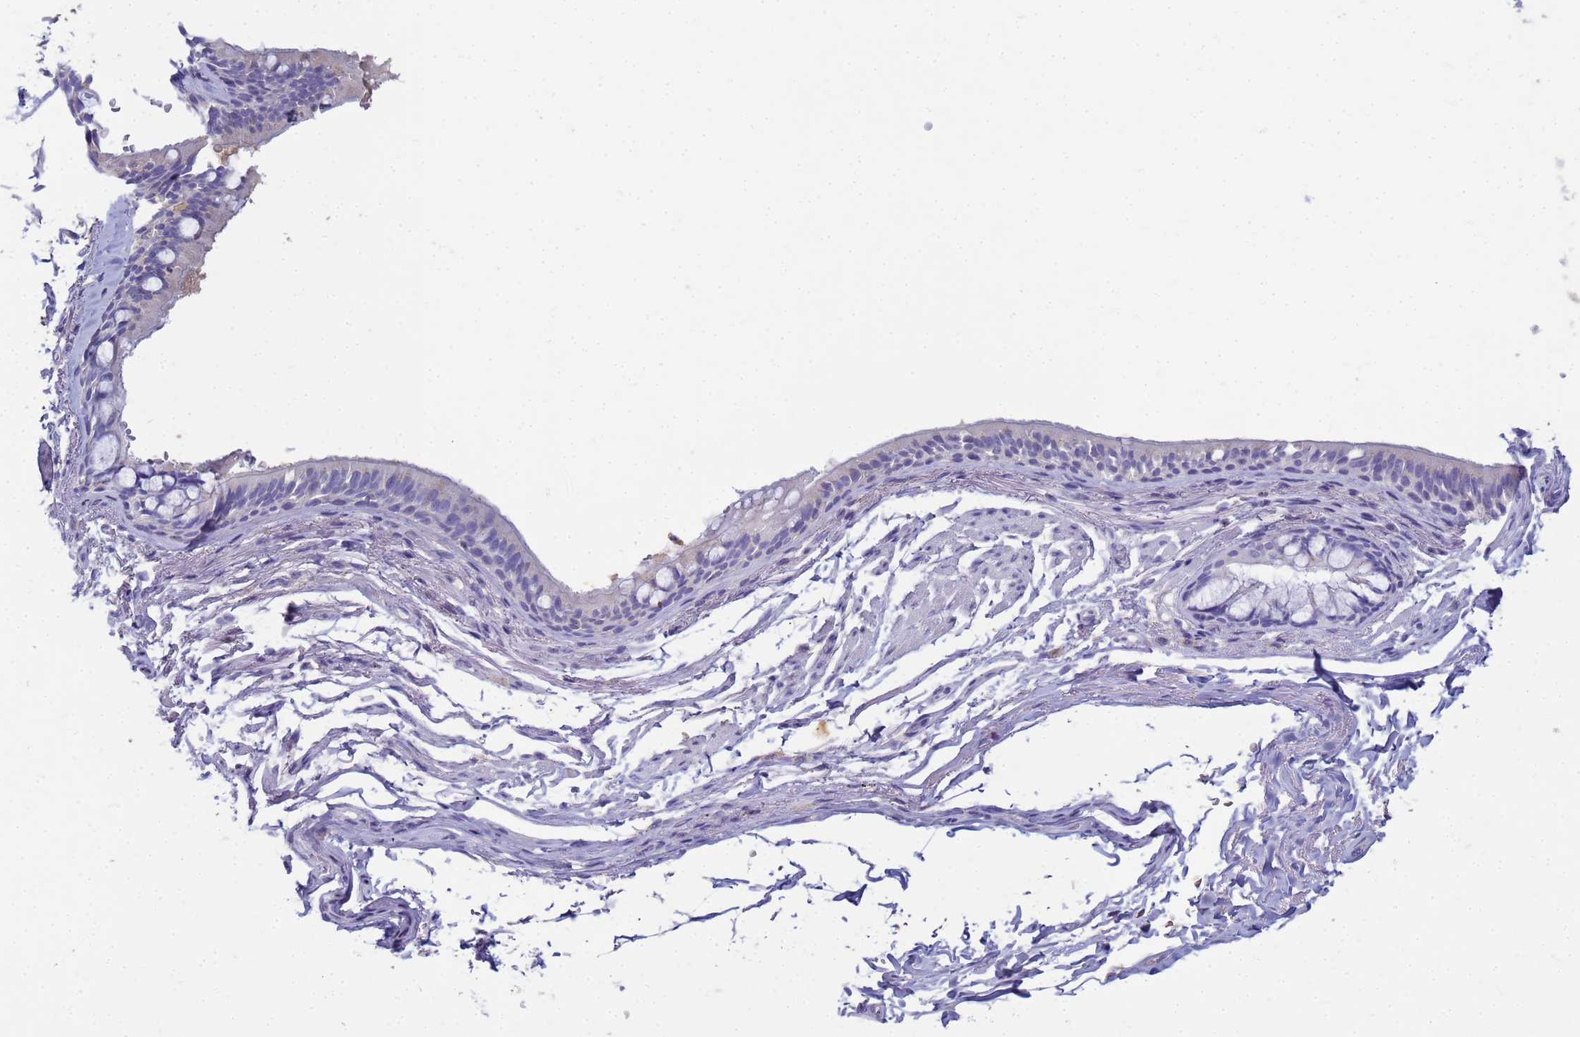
{"staining": {"intensity": "negative", "quantity": "none", "location": "none"}, "tissue": "bronchus", "cell_type": "Respiratory epithelial cells", "image_type": "normal", "snomed": [{"axis": "morphology", "description": "Normal tissue, NOS"}, {"axis": "topography", "description": "Bronchus"}], "caption": "Respiratory epithelial cells show no significant protein expression in unremarkable bronchus. (Immunohistochemistry, brightfield microscopy, high magnification).", "gene": "B3GNT8", "patient": {"sex": "male", "age": 70}}